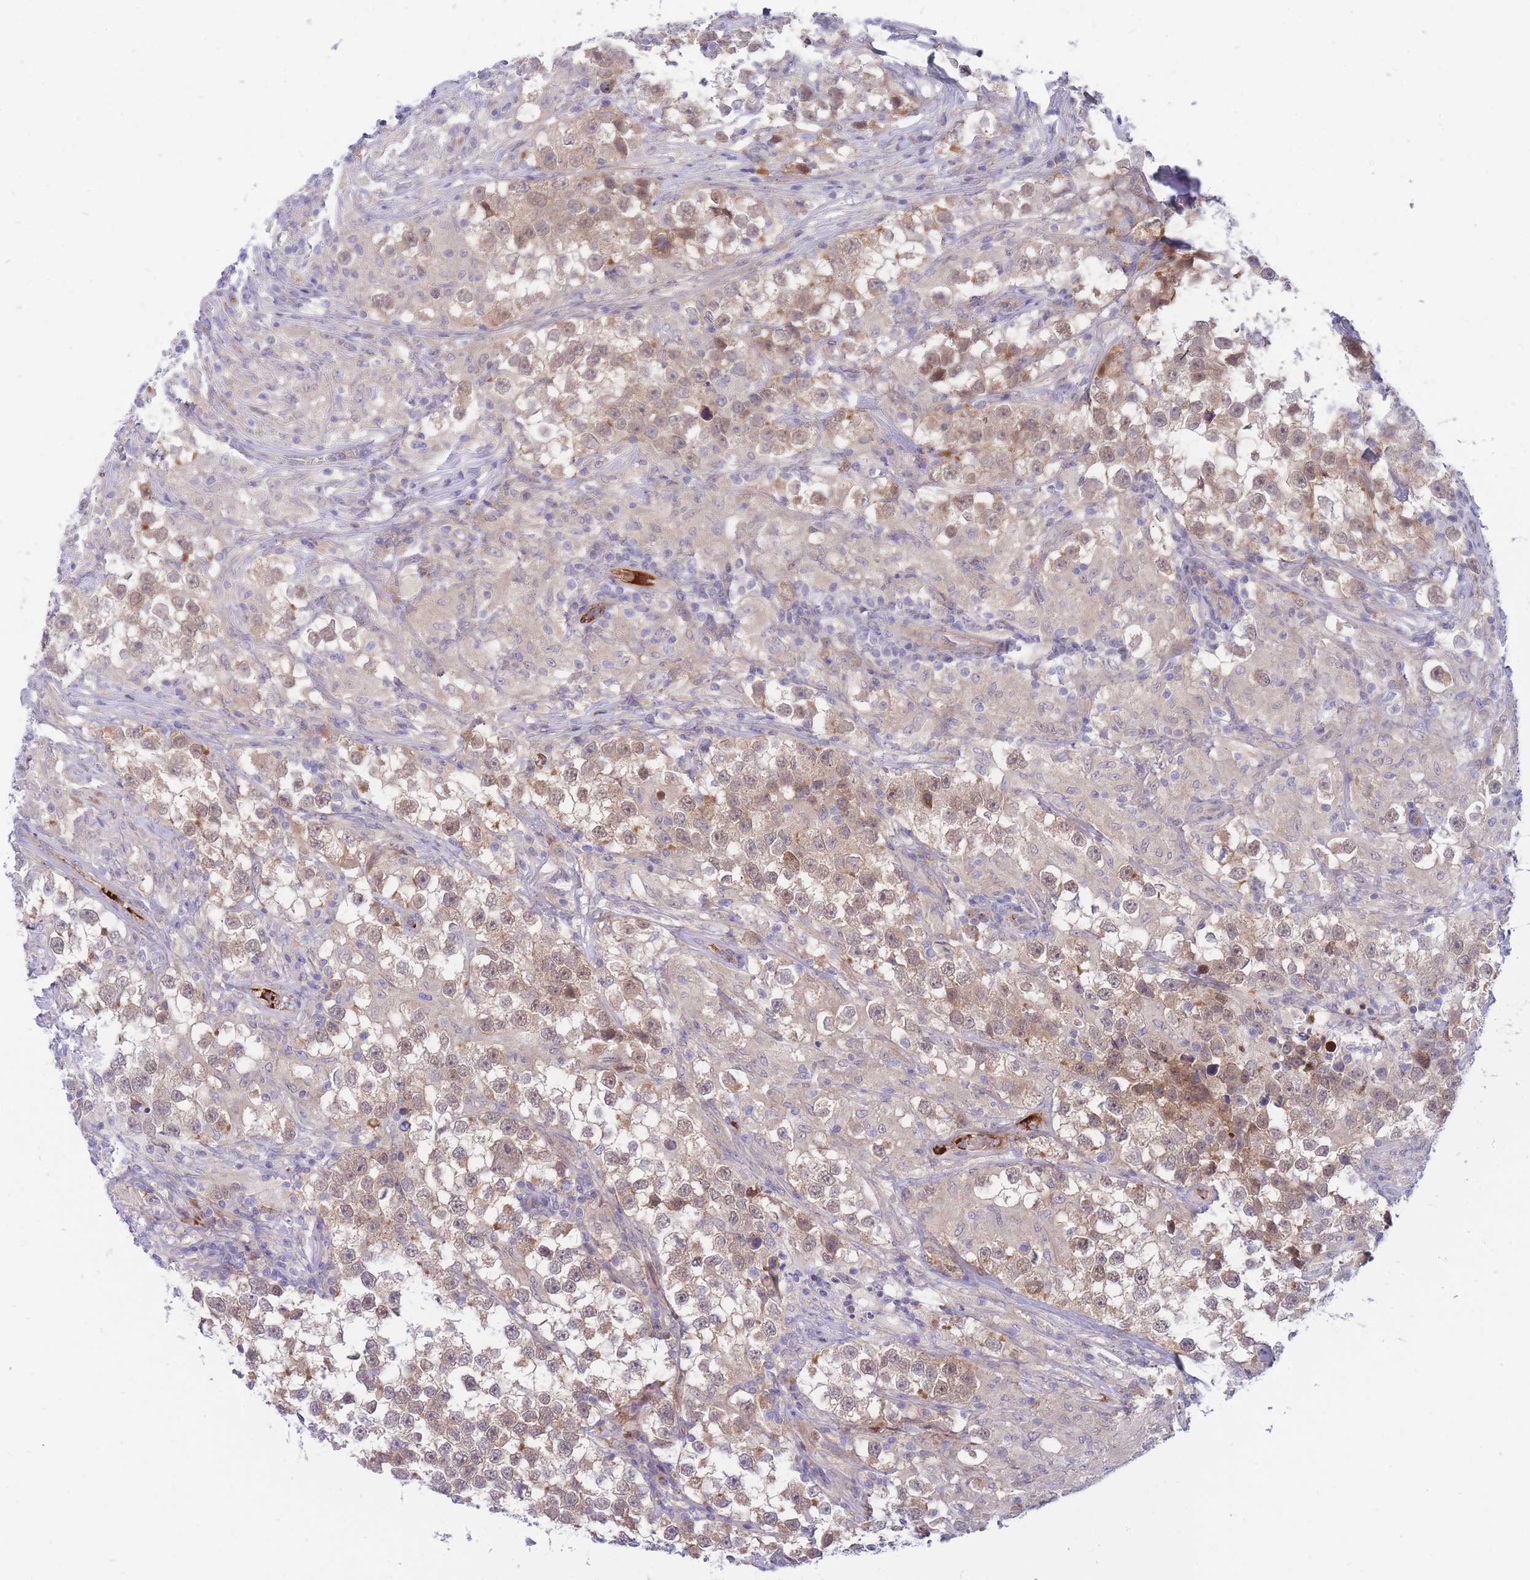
{"staining": {"intensity": "weak", "quantity": ">75%", "location": "cytoplasmic/membranous"}, "tissue": "testis cancer", "cell_type": "Tumor cells", "image_type": "cancer", "snomed": [{"axis": "morphology", "description": "Seminoma, NOS"}, {"axis": "topography", "description": "Testis"}], "caption": "Immunohistochemical staining of human testis cancer demonstrates low levels of weak cytoplasmic/membranous staining in about >75% of tumor cells.", "gene": "APOL4", "patient": {"sex": "male", "age": 46}}